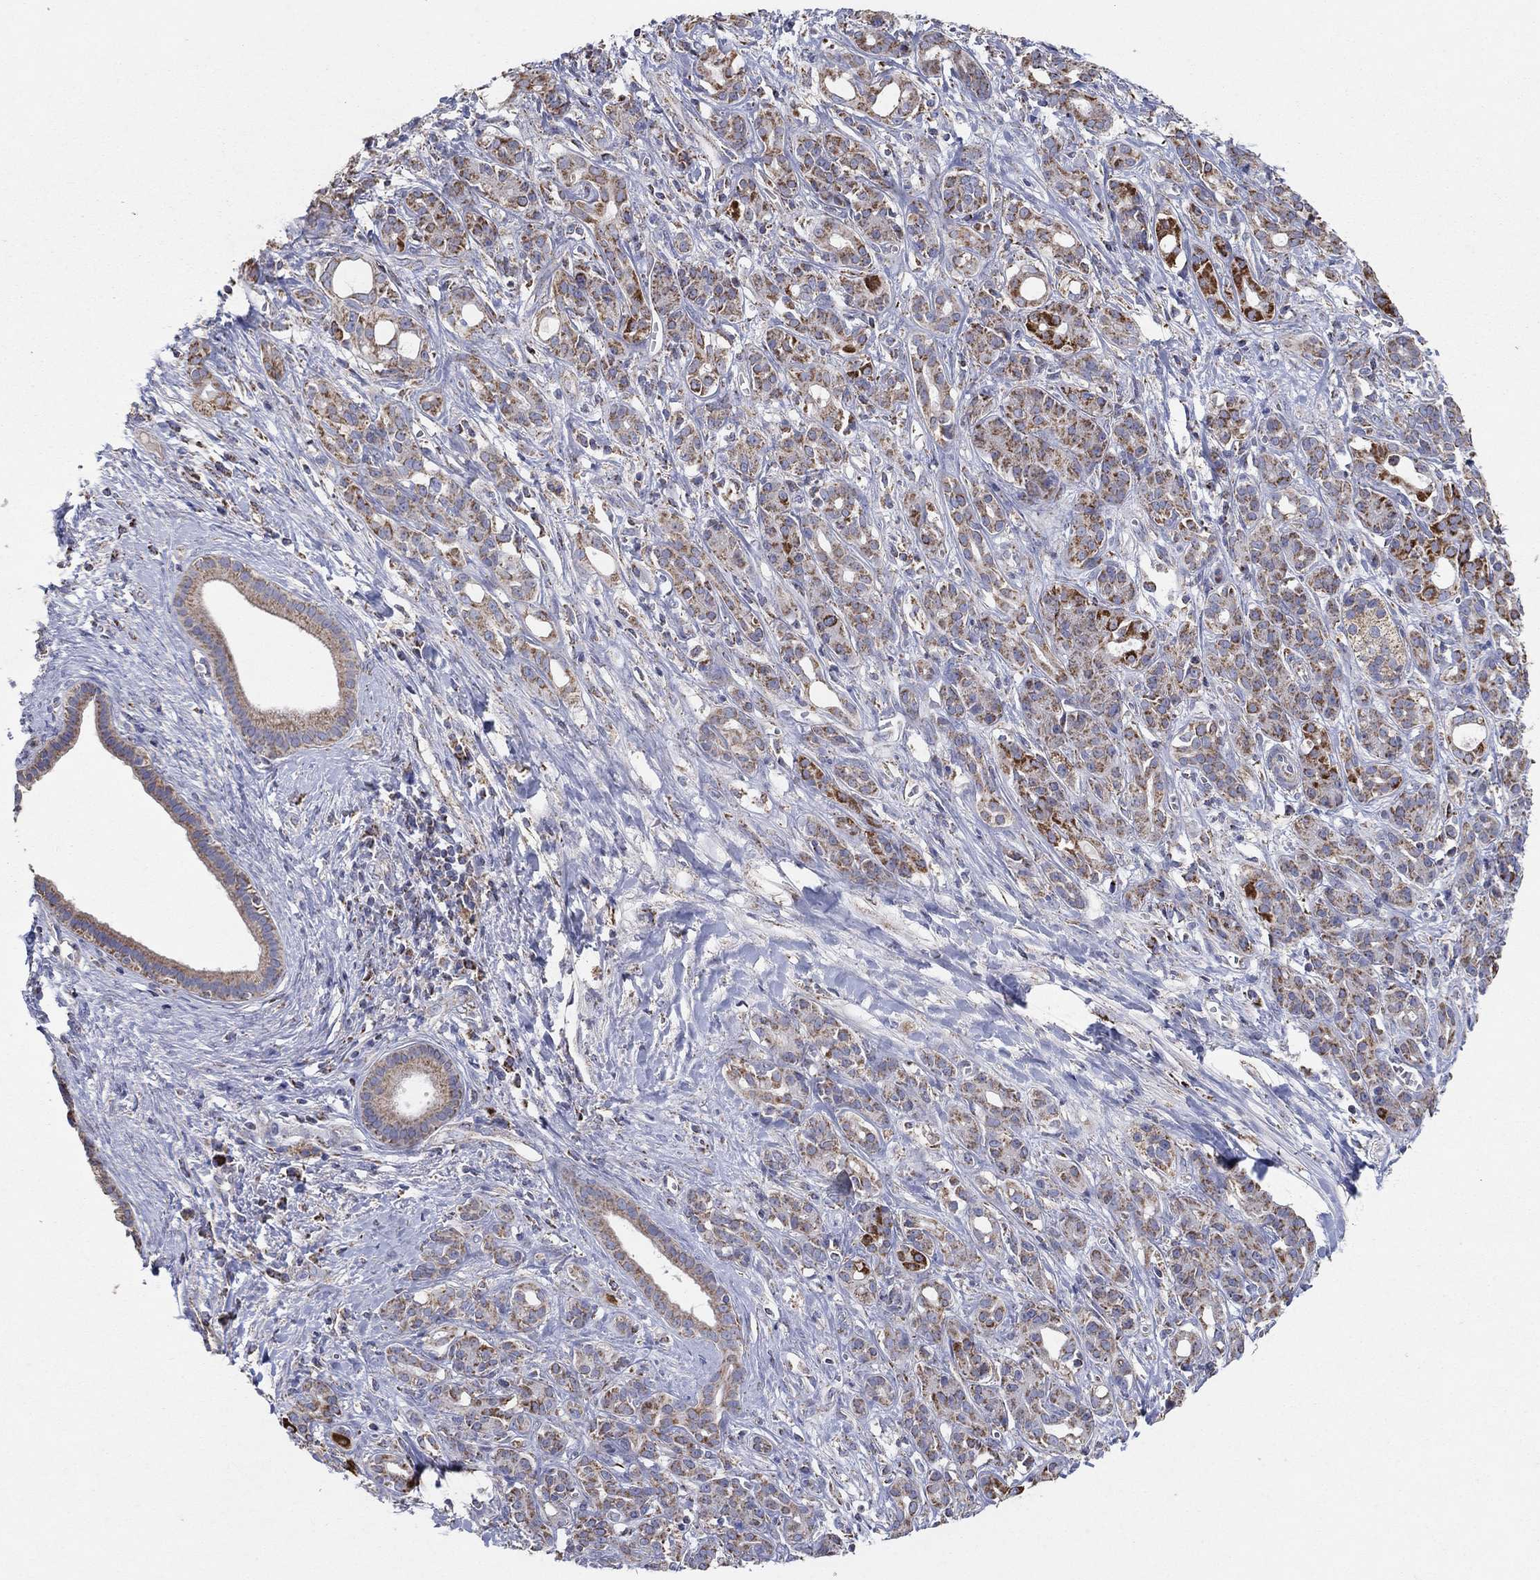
{"staining": {"intensity": "strong", "quantity": "<25%", "location": "cytoplasmic/membranous"}, "tissue": "pancreatic cancer", "cell_type": "Tumor cells", "image_type": "cancer", "snomed": [{"axis": "morphology", "description": "Adenocarcinoma, NOS"}, {"axis": "topography", "description": "Pancreas"}], "caption": "A brown stain shows strong cytoplasmic/membranous expression of a protein in human adenocarcinoma (pancreatic) tumor cells.", "gene": "C9orf85", "patient": {"sex": "male", "age": 61}}